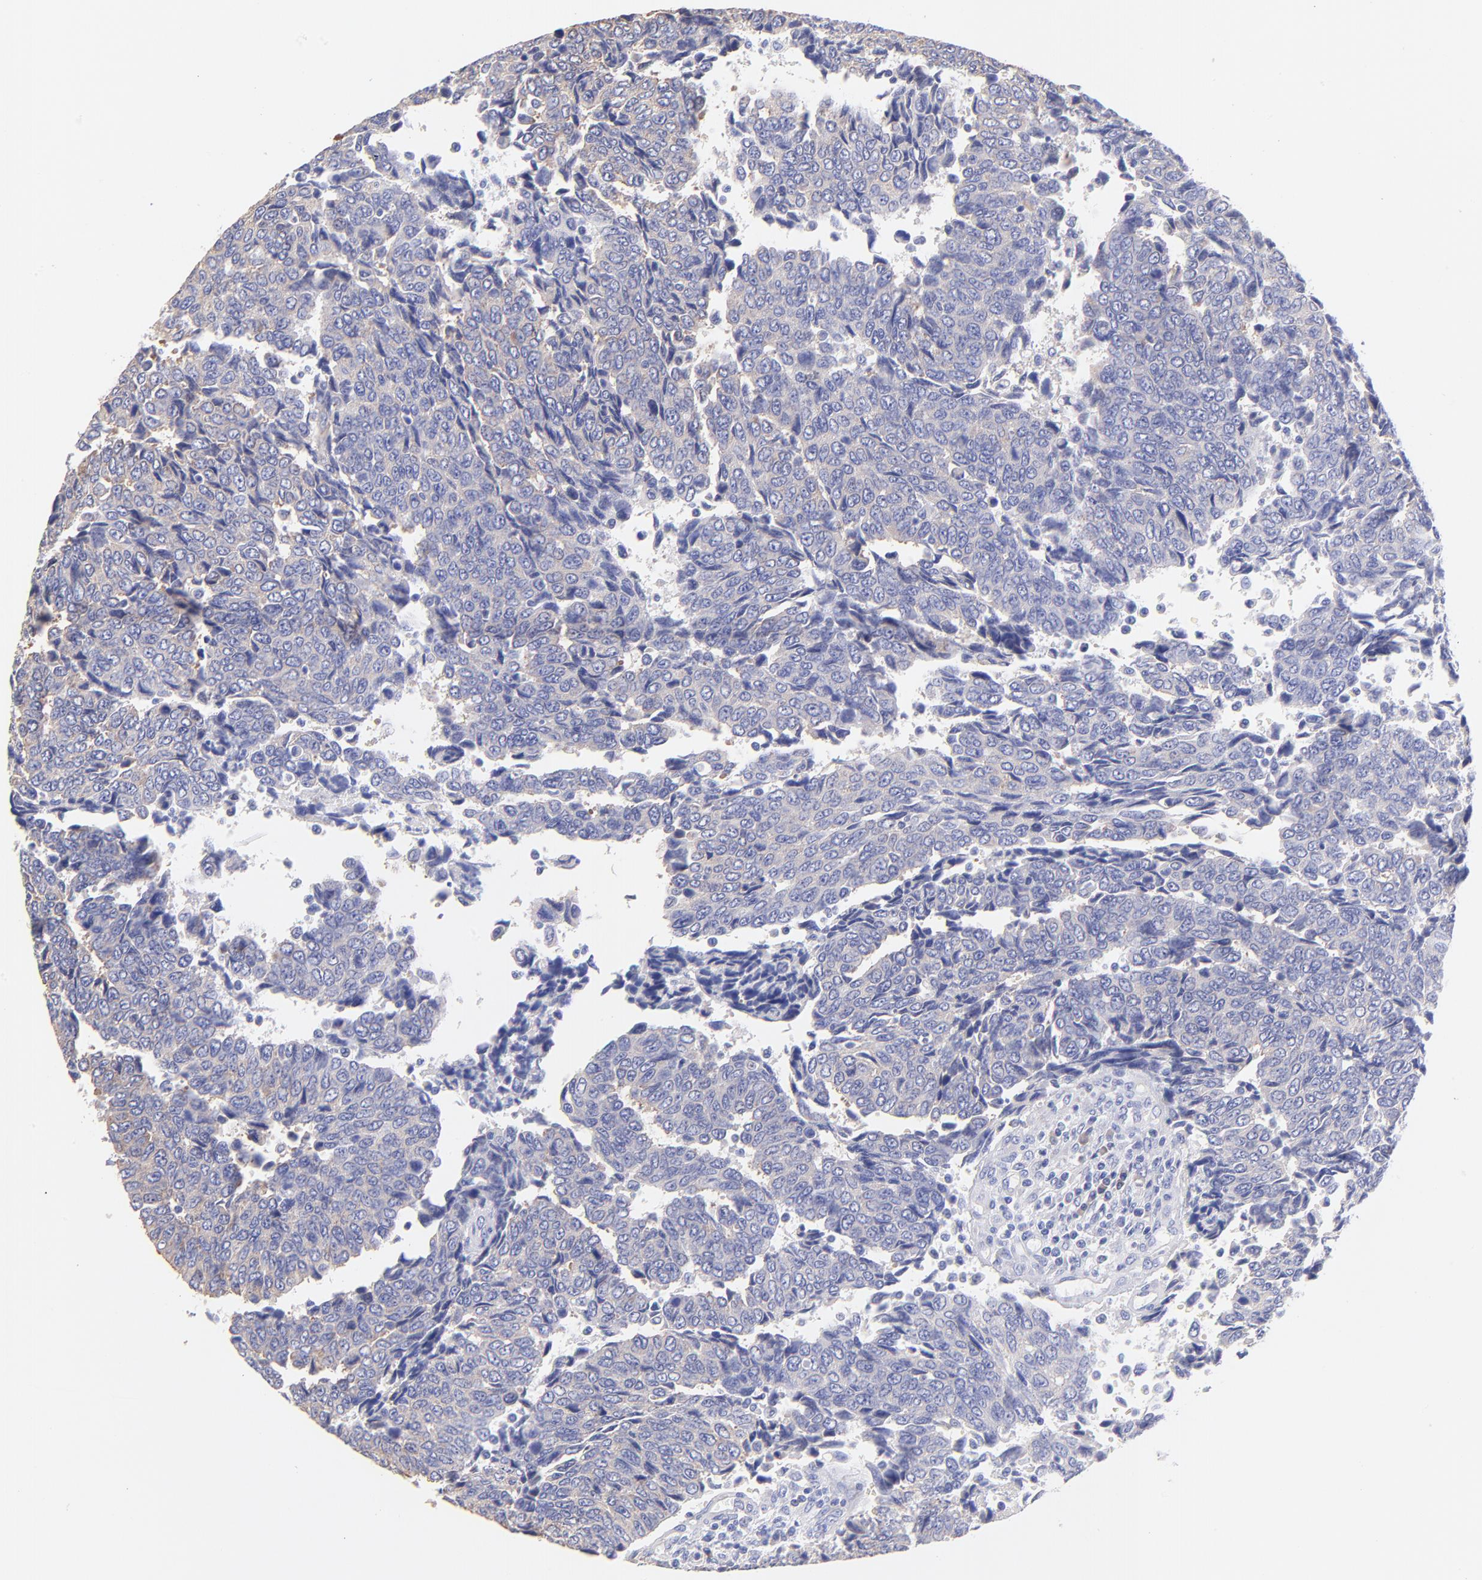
{"staining": {"intensity": "weak", "quantity": ">75%", "location": "cytoplasmic/membranous"}, "tissue": "urothelial cancer", "cell_type": "Tumor cells", "image_type": "cancer", "snomed": [{"axis": "morphology", "description": "Urothelial carcinoma, High grade"}, {"axis": "topography", "description": "Urinary bladder"}], "caption": "The micrograph displays a brown stain indicating the presence of a protein in the cytoplasmic/membranous of tumor cells in urothelial cancer.", "gene": "RPL30", "patient": {"sex": "male", "age": 86}}